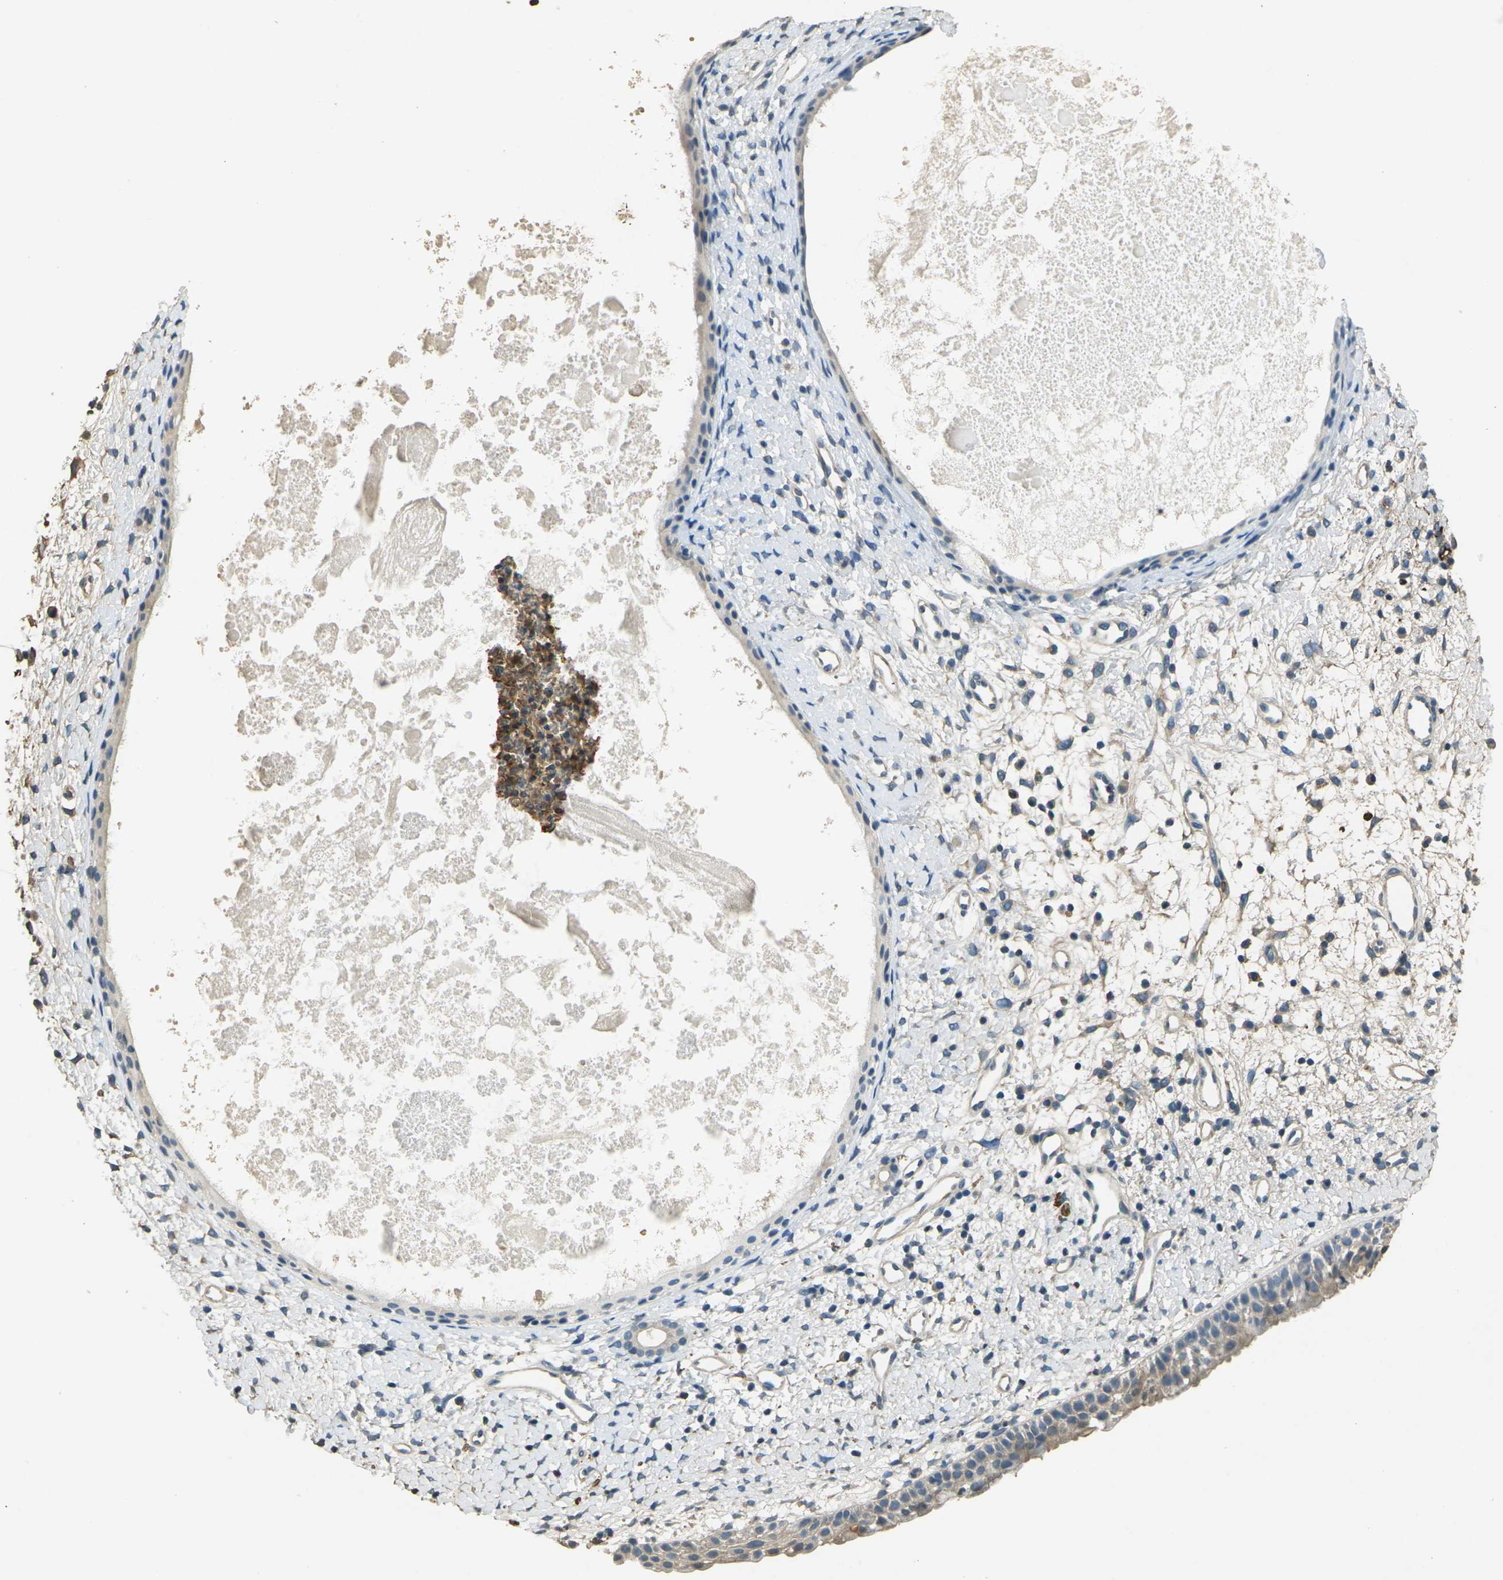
{"staining": {"intensity": "weak", "quantity": "25%-75%", "location": "cytoplasmic/membranous"}, "tissue": "nasopharynx", "cell_type": "Respiratory epithelial cells", "image_type": "normal", "snomed": [{"axis": "morphology", "description": "Normal tissue, NOS"}, {"axis": "topography", "description": "Nasopharynx"}], "caption": "The image reveals a brown stain indicating the presence of a protein in the cytoplasmic/membranous of respiratory epithelial cells in nasopharynx. Ihc stains the protein of interest in brown and the nuclei are stained blue.", "gene": "HBB", "patient": {"sex": "male", "age": 22}}